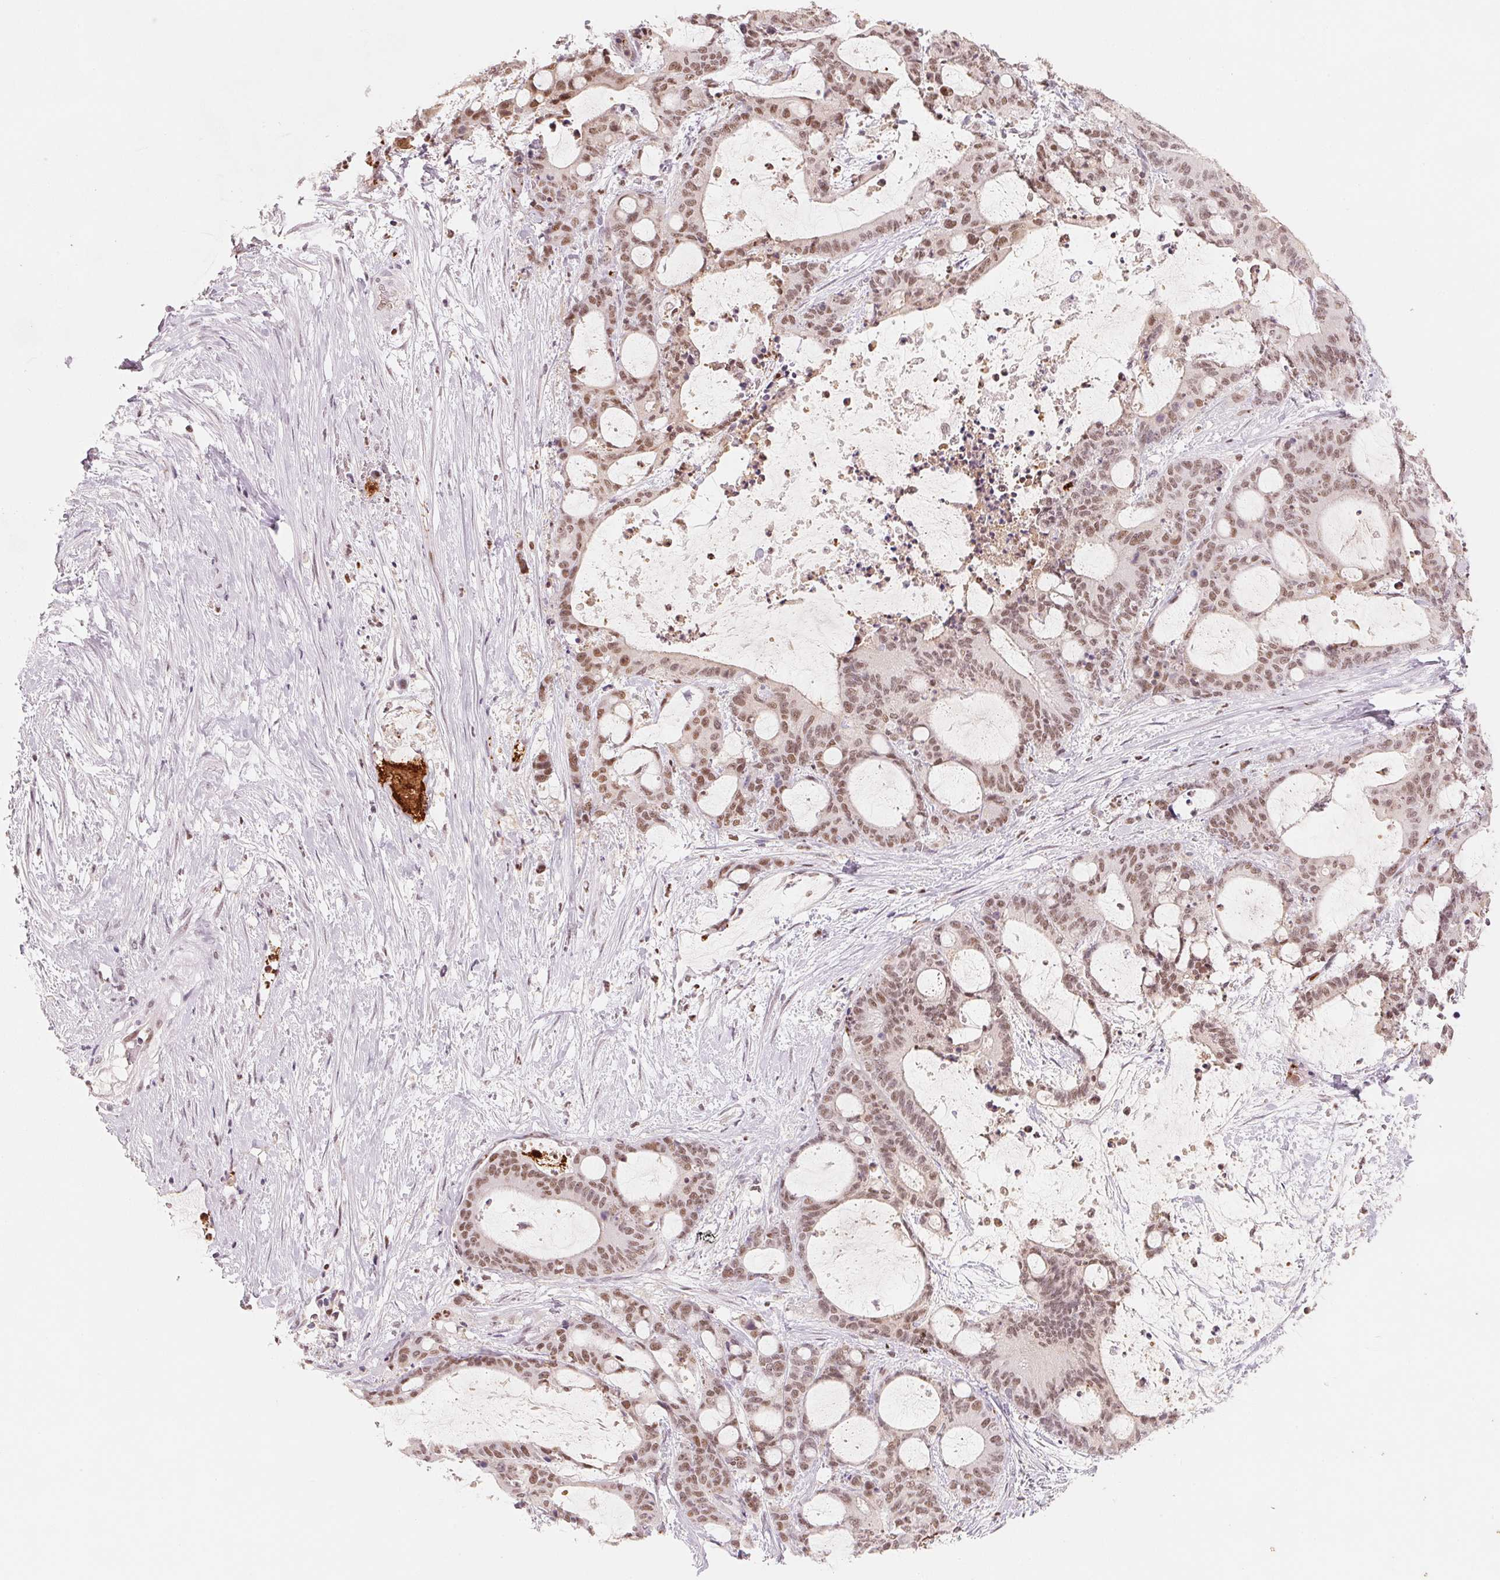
{"staining": {"intensity": "moderate", "quantity": ">75%", "location": "nuclear"}, "tissue": "liver cancer", "cell_type": "Tumor cells", "image_type": "cancer", "snomed": [{"axis": "morphology", "description": "Normal tissue, NOS"}, {"axis": "morphology", "description": "Cholangiocarcinoma"}, {"axis": "topography", "description": "Liver"}, {"axis": "topography", "description": "Peripheral nerve tissue"}], "caption": "A high-resolution image shows immunohistochemistry (IHC) staining of liver cancer (cholangiocarcinoma), which demonstrates moderate nuclear staining in about >75% of tumor cells.", "gene": "ARHGAP22", "patient": {"sex": "female", "age": 73}}